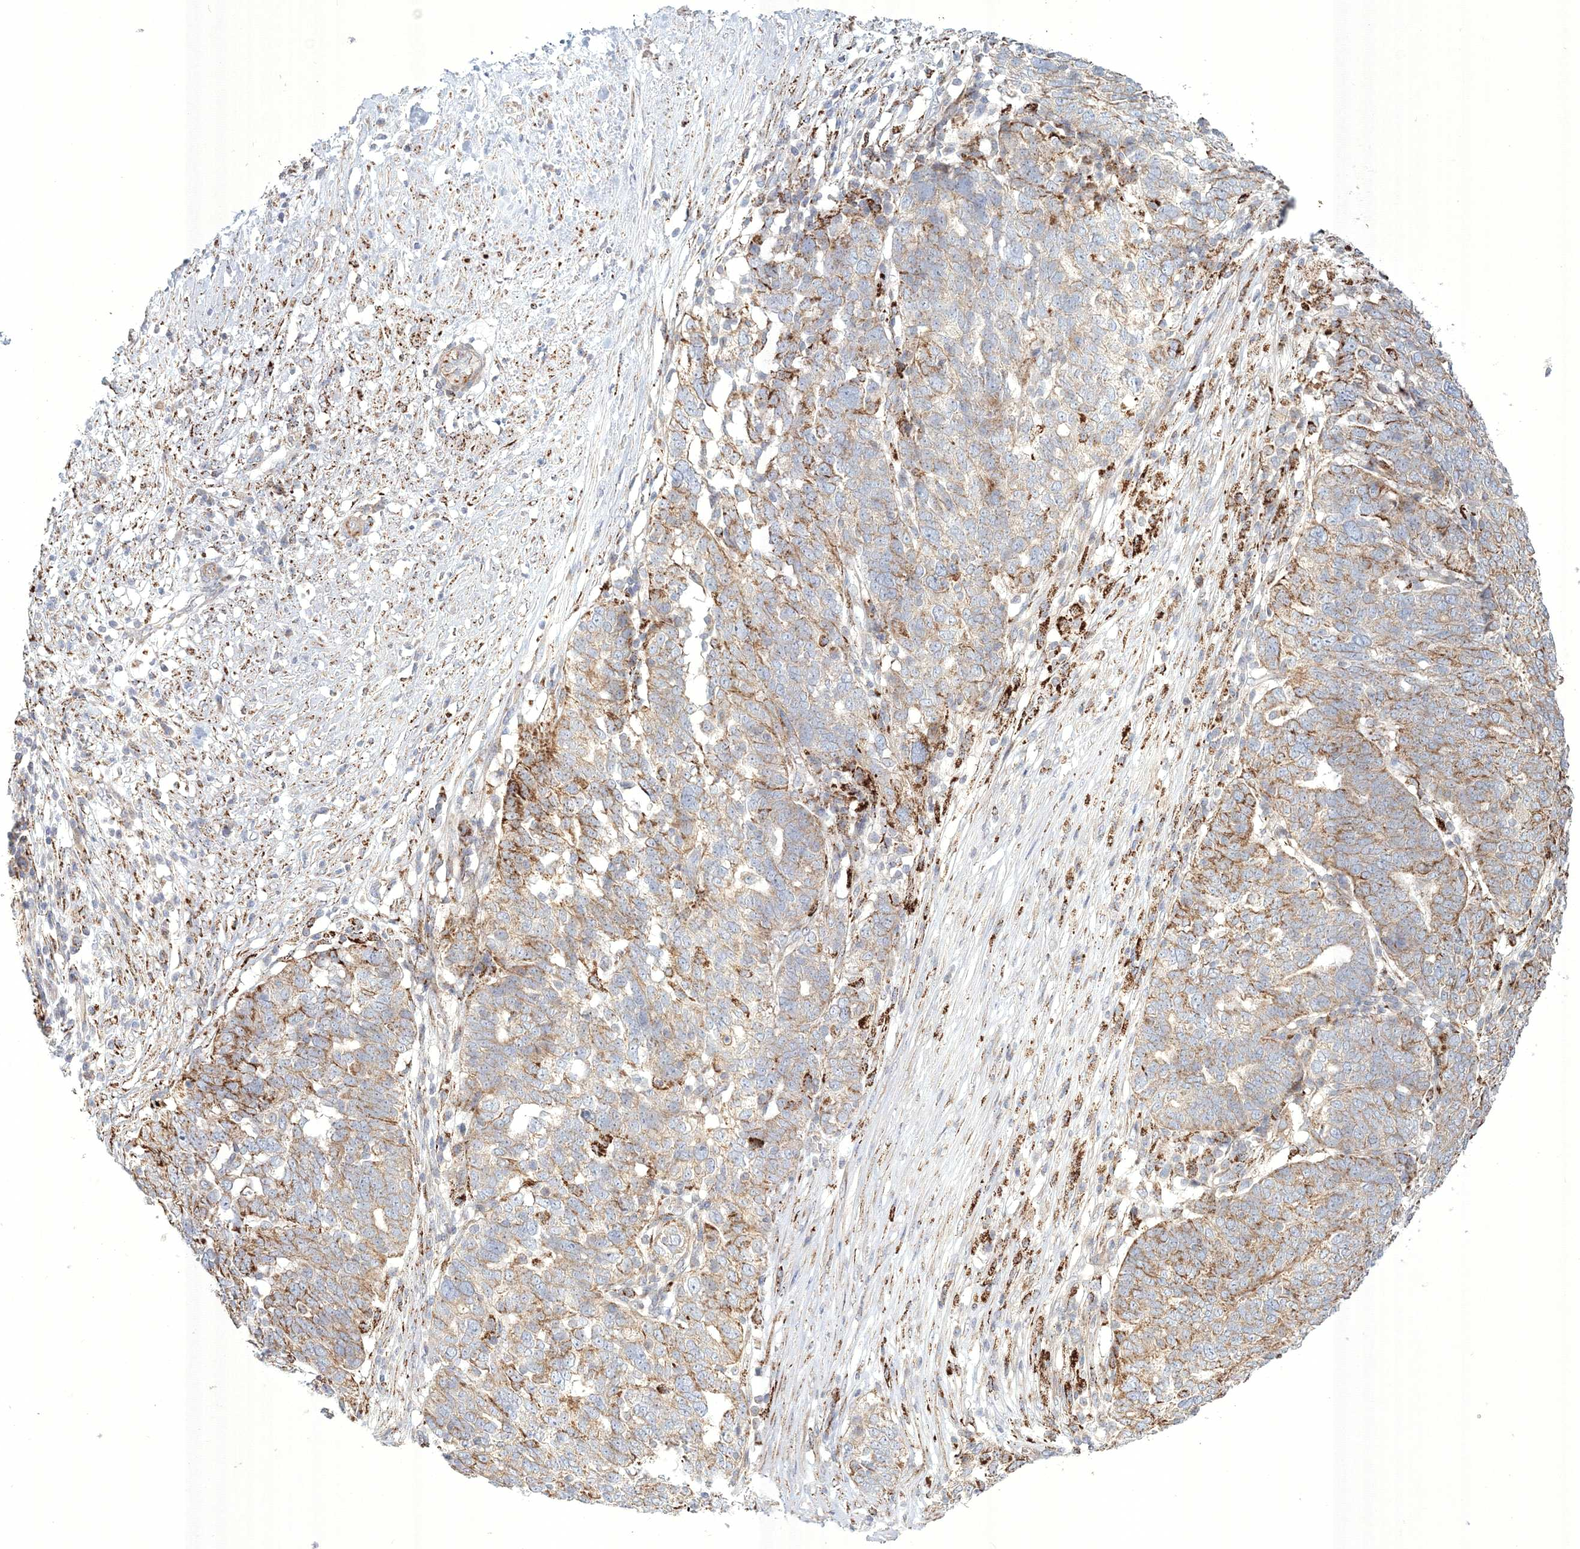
{"staining": {"intensity": "moderate", "quantity": "25%-75%", "location": "cytoplasmic/membranous"}, "tissue": "ovarian cancer", "cell_type": "Tumor cells", "image_type": "cancer", "snomed": [{"axis": "morphology", "description": "Cystadenocarcinoma, serous, NOS"}, {"axis": "topography", "description": "Ovary"}], "caption": "Protein staining exhibits moderate cytoplasmic/membranous positivity in about 25%-75% of tumor cells in ovarian cancer.", "gene": "WDR49", "patient": {"sex": "female", "age": 59}}